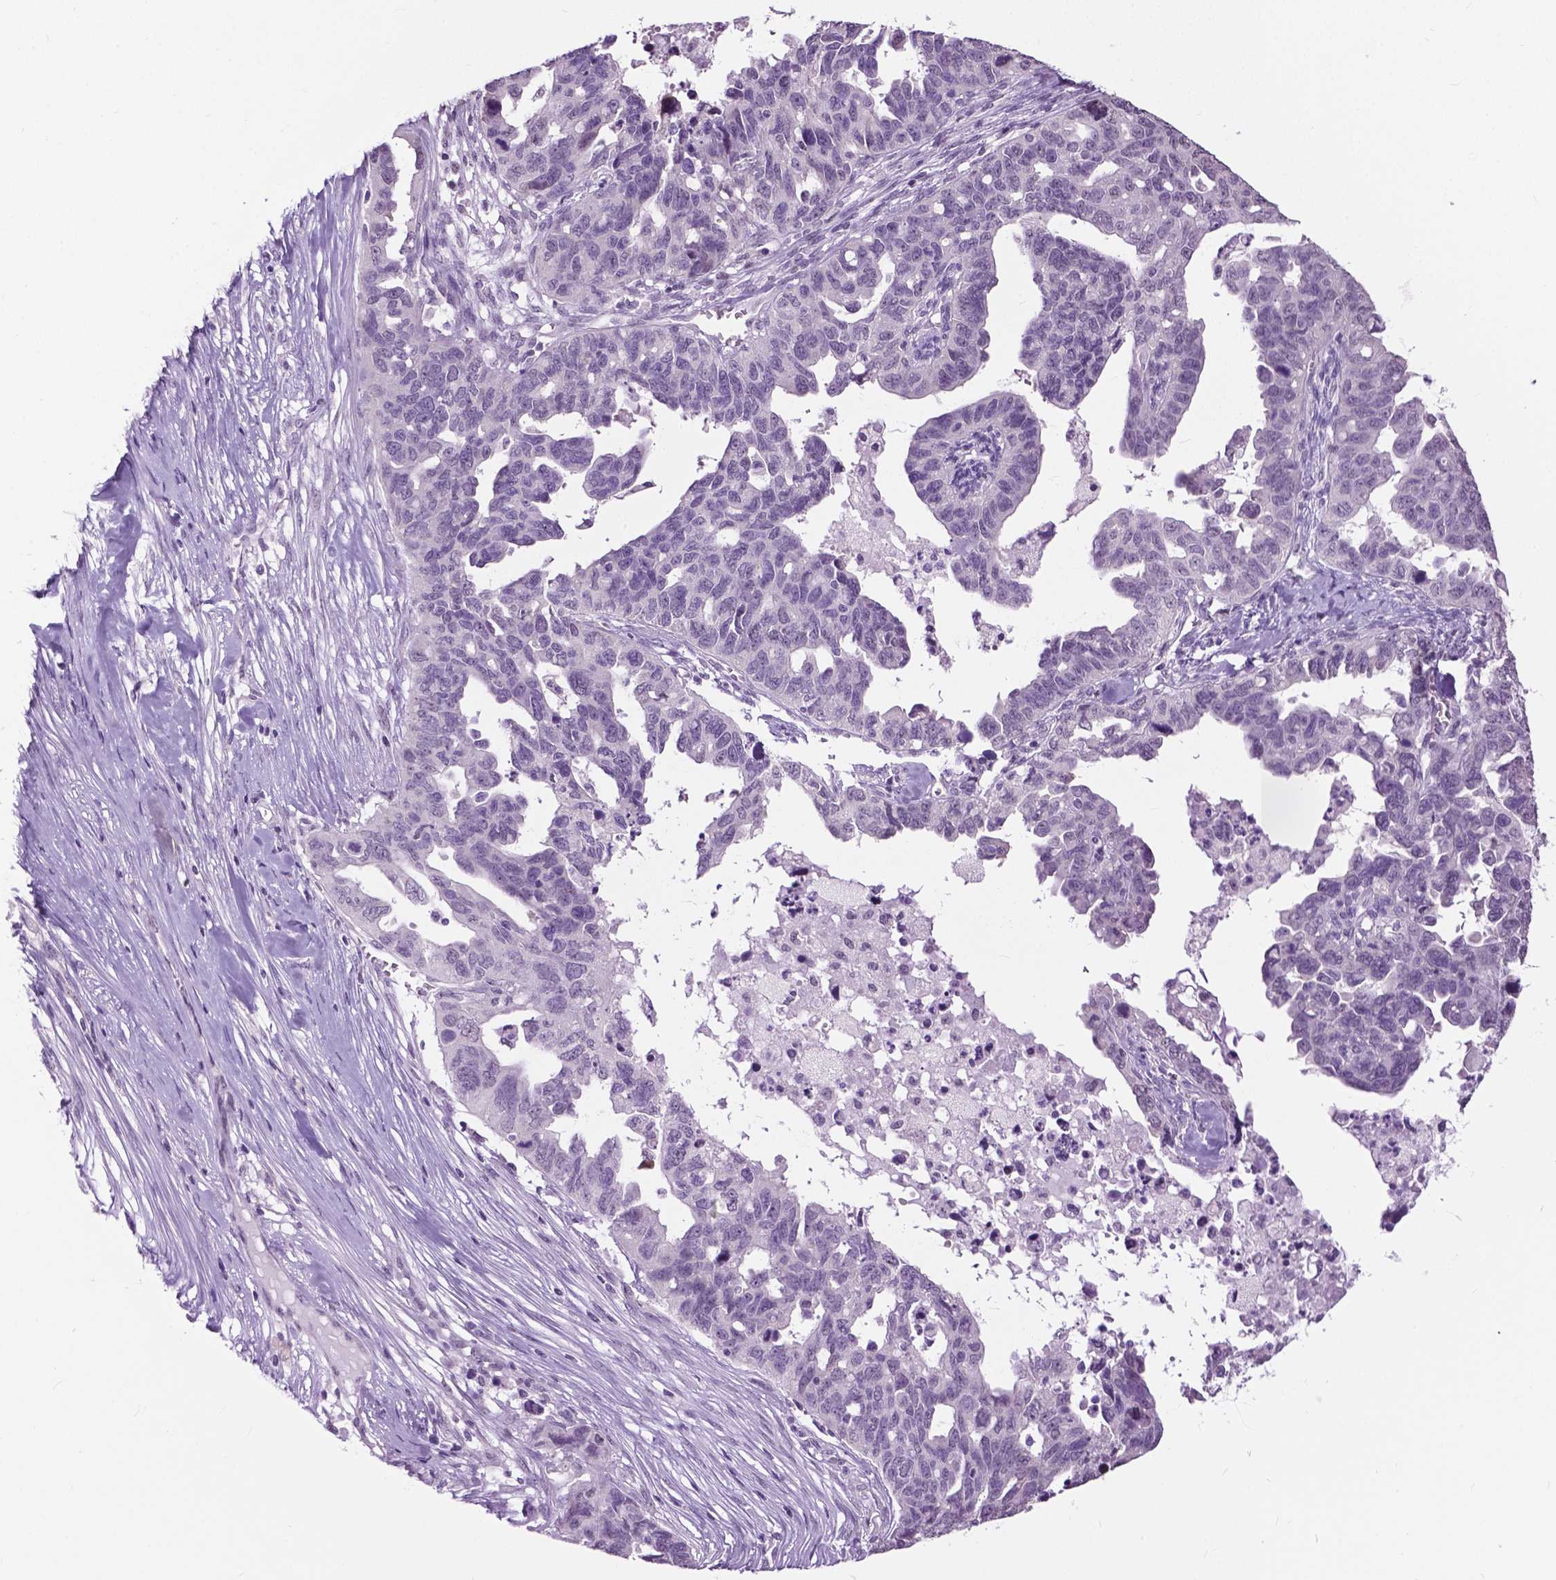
{"staining": {"intensity": "negative", "quantity": "none", "location": "none"}, "tissue": "ovarian cancer", "cell_type": "Tumor cells", "image_type": "cancer", "snomed": [{"axis": "morphology", "description": "Cystadenocarcinoma, serous, NOS"}, {"axis": "topography", "description": "Ovary"}], "caption": "IHC photomicrograph of human ovarian serous cystadenocarcinoma stained for a protein (brown), which reveals no expression in tumor cells.", "gene": "GPR37L1", "patient": {"sex": "female", "age": 69}}